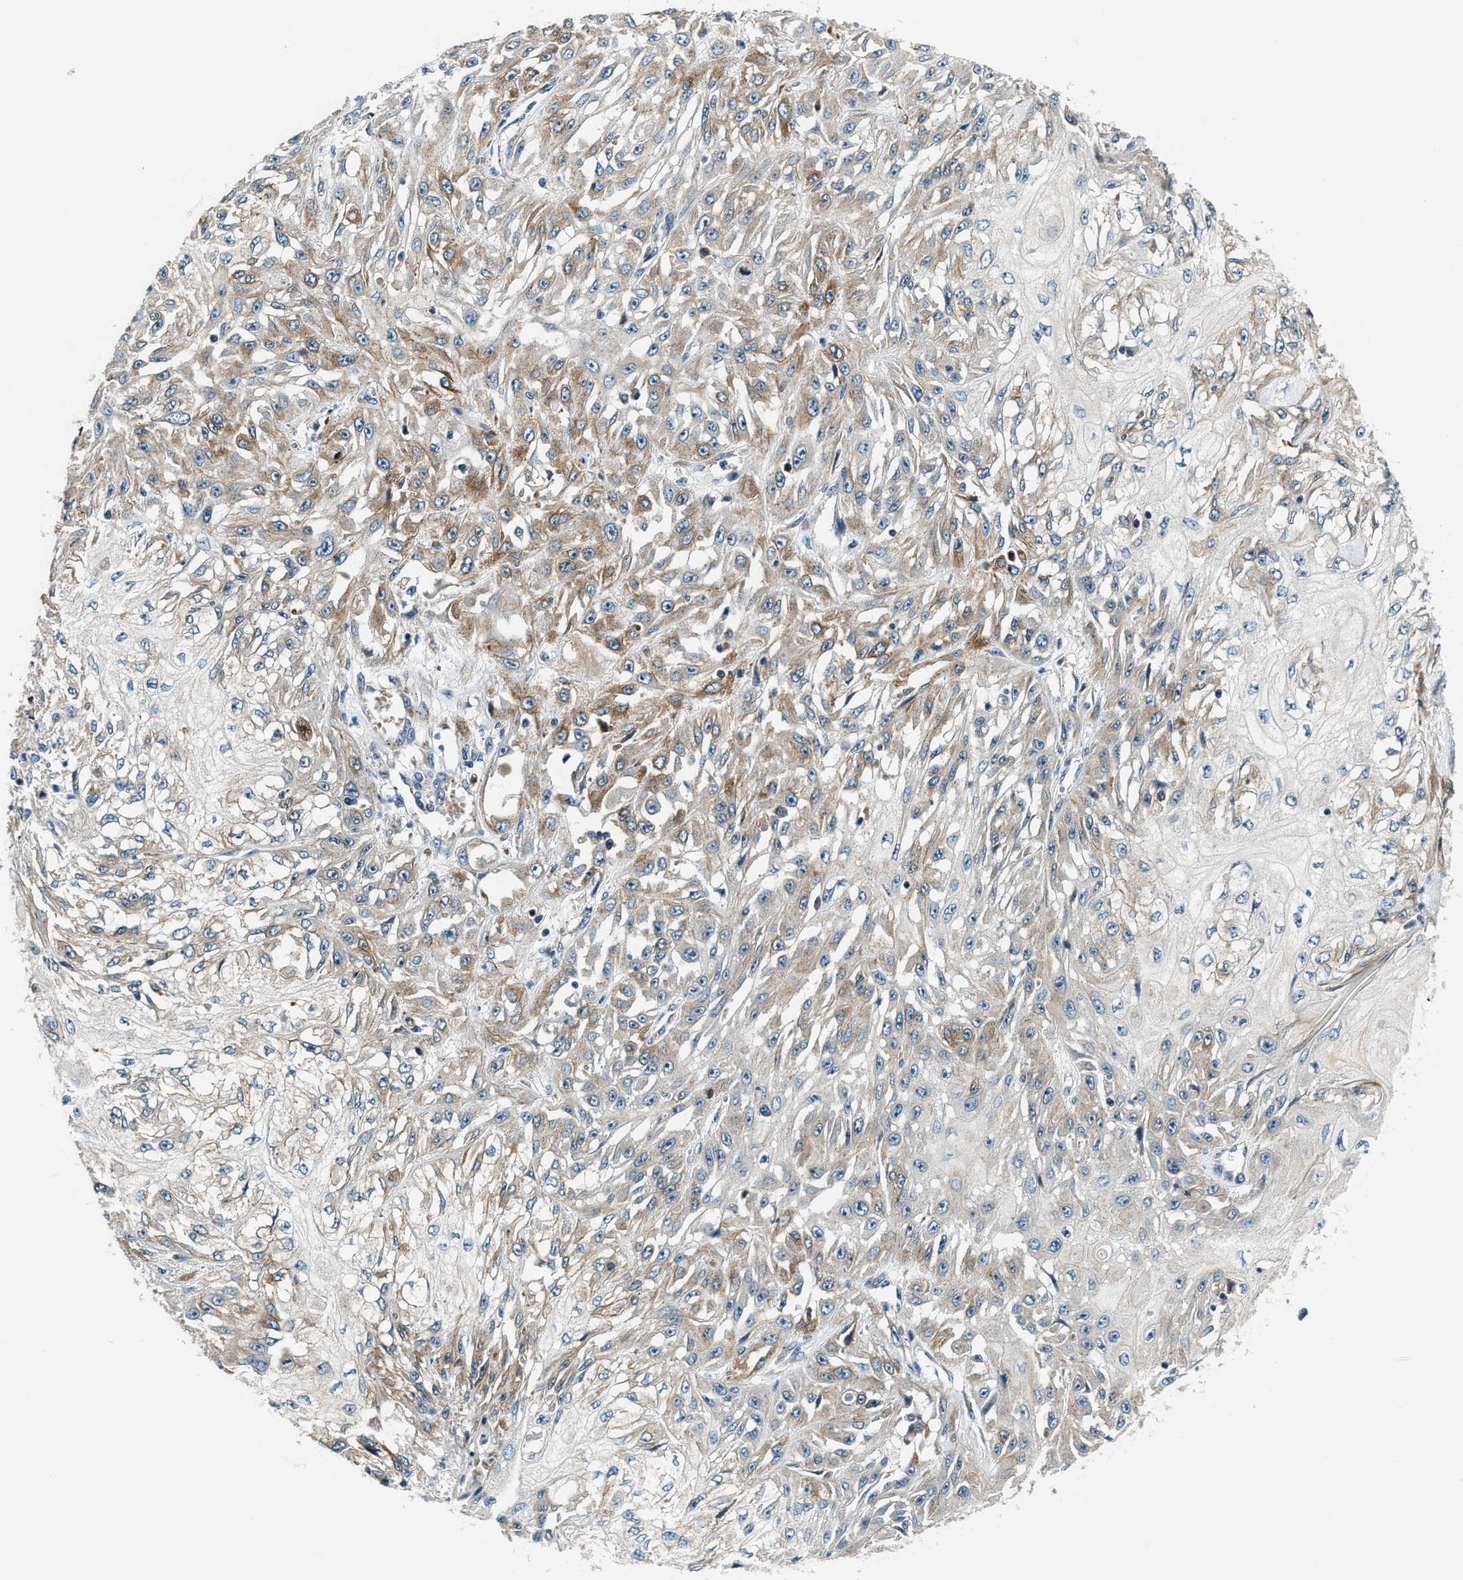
{"staining": {"intensity": "weak", "quantity": ">75%", "location": "cytoplasmic/membranous"}, "tissue": "skin cancer", "cell_type": "Tumor cells", "image_type": "cancer", "snomed": [{"axis": "morphology", "description": "Squamous cell carcinoma, NOS"}, {"axis": "morphology", "description": "Squamous cell carcinoma, metastatic, NOS"}, {"axis": "topography", "description": "Skin"}, {"axis": "topography", "description": "Lymph node"}], "caption": "IHC photomicrograph of skin metastatic squamous cell carcinoma stained for a protein (brown), which demonstrates low levels of weak cytoplasmic/membranous positivity in approximately >75% of tumor cells.", "gene": "C2orf66", "patient": {"sex": "male", "age": 75}}